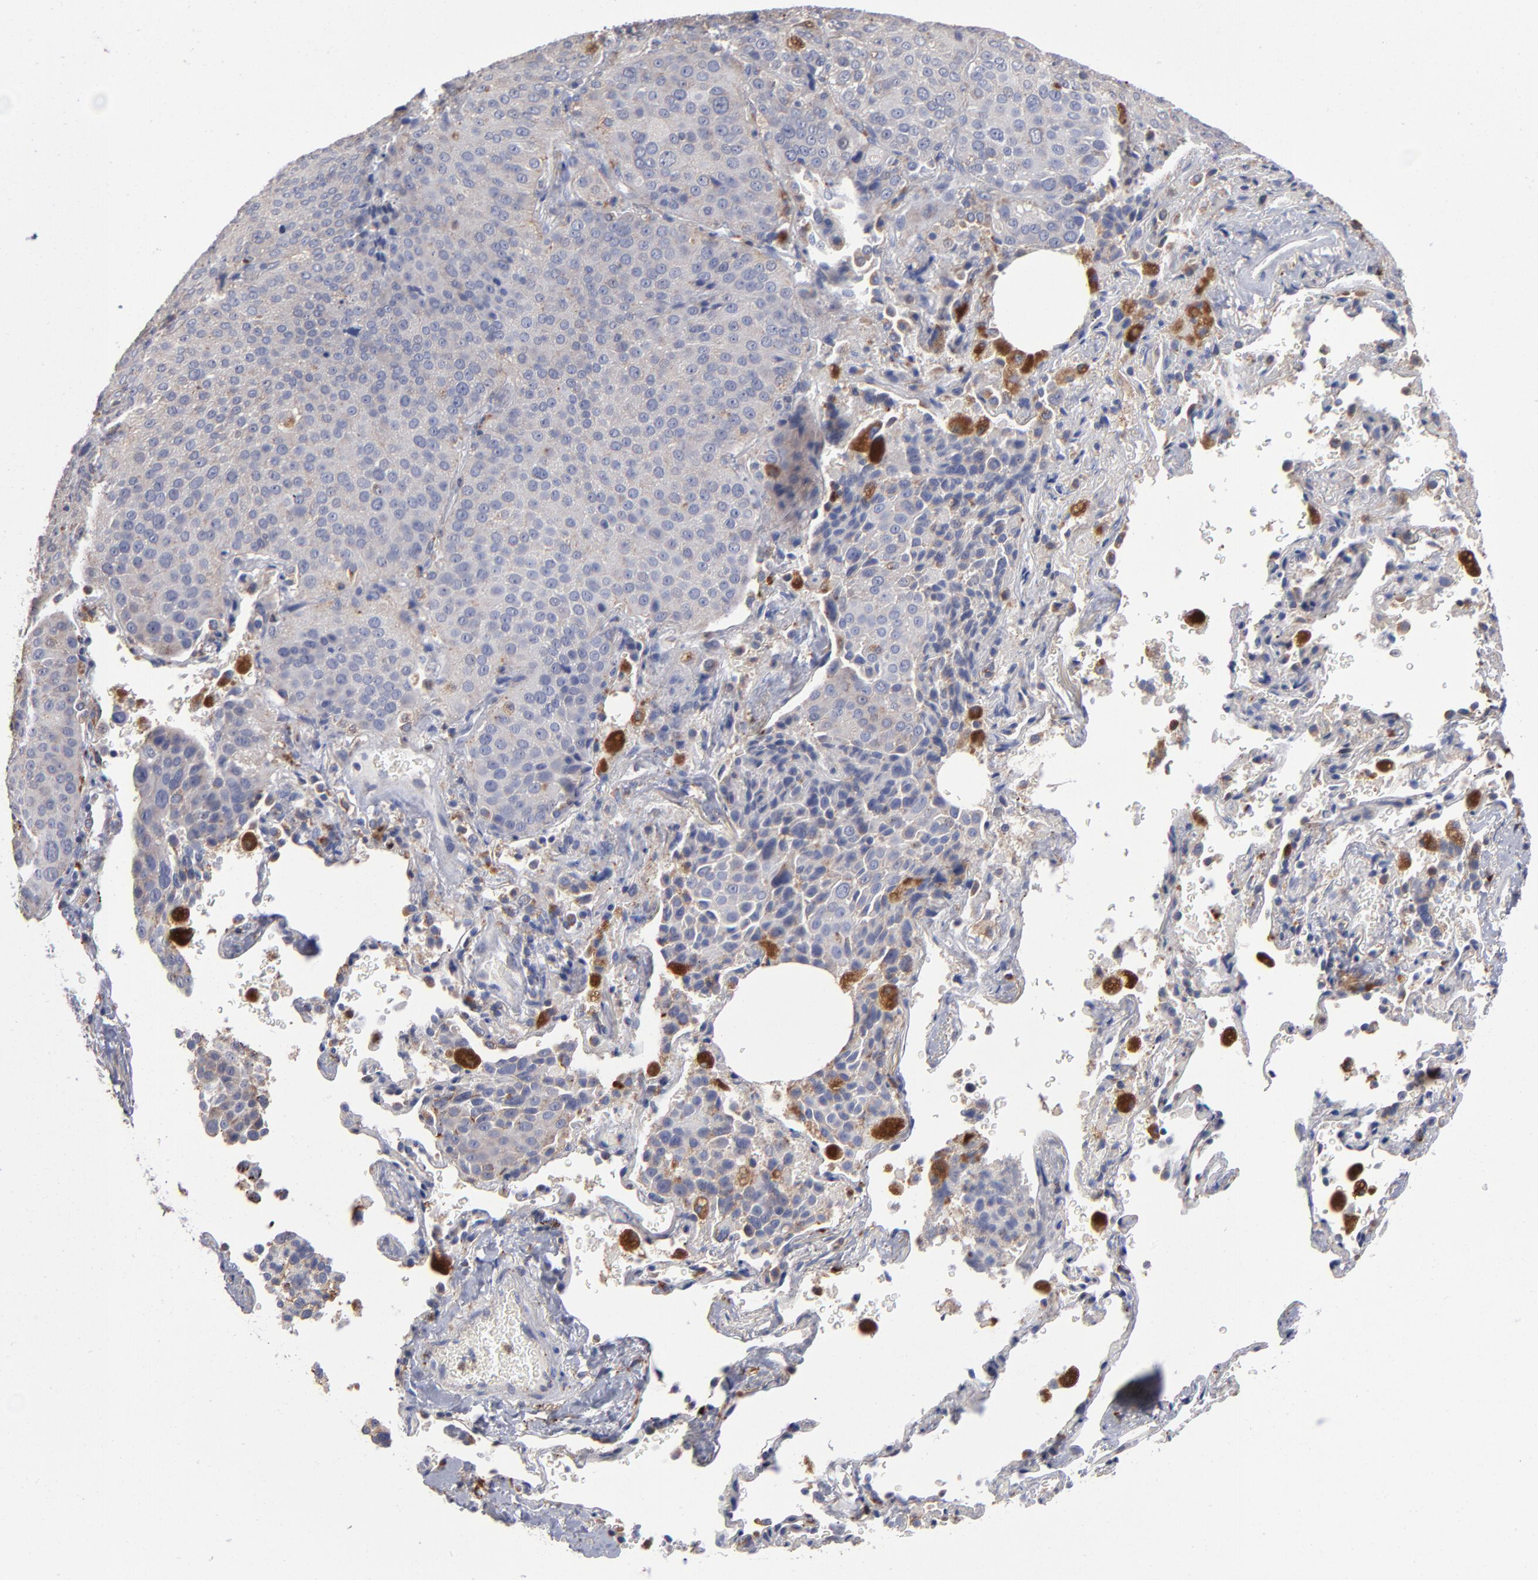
{"staining": {"intensity": "weak", "quantity": "<25%", "location": "cytoplasmic/membranous"}, "tissue": "lung cancer", "cell_type": "Tumor cells", "image_type": "cancer", "snomed": [{"axis": "morphology", "description": "Squamous cell carcinoma, NOS"}, {"axis": "topography", "description": "Lung"}], "caption": "Immunohistochemical staining of lung cancer (squamous cell carcinoma) reveals no significant expression in tumor cells.", "gene": "RRAGB", "patient": {"sex": "male", "age": 54}}